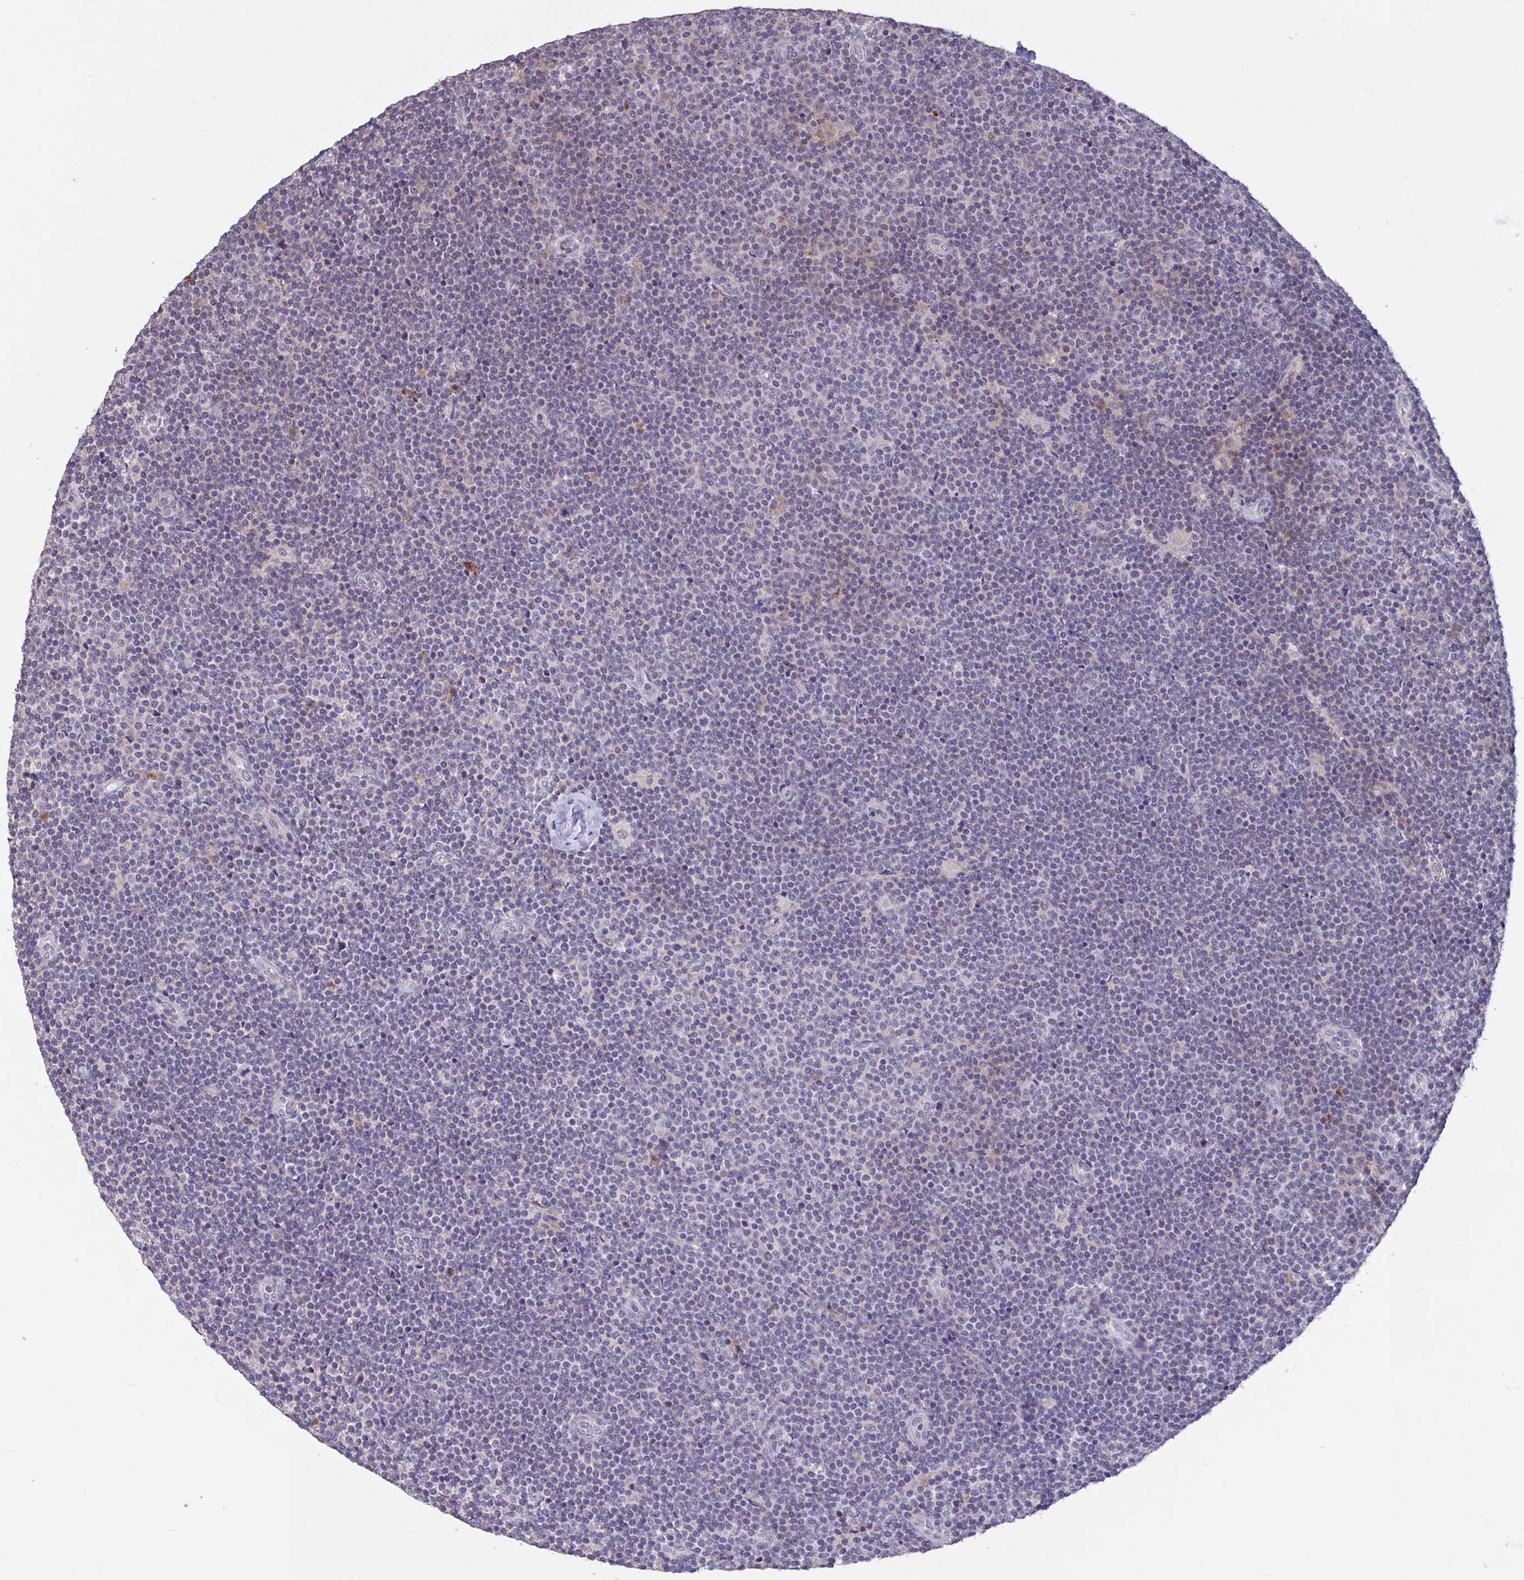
{"staining": {"intensity": "negative", "quantity": "none", "location": "none"}, "tissue": "lymphoma", "cell_type": "Tumor cells", "image_type": "cancer", "snomed": [{"axis": "morphology", "description": "Malignant lymphoma, non-Hodgkin's type, Low grade"}, {"axis": "topography", "description": "Lymph node"}], "caption": "Tumor cells show no significant protein expression in lymphoma.", "gene": "DDX39A", "patient": {"sex": "male", "age": 48}}